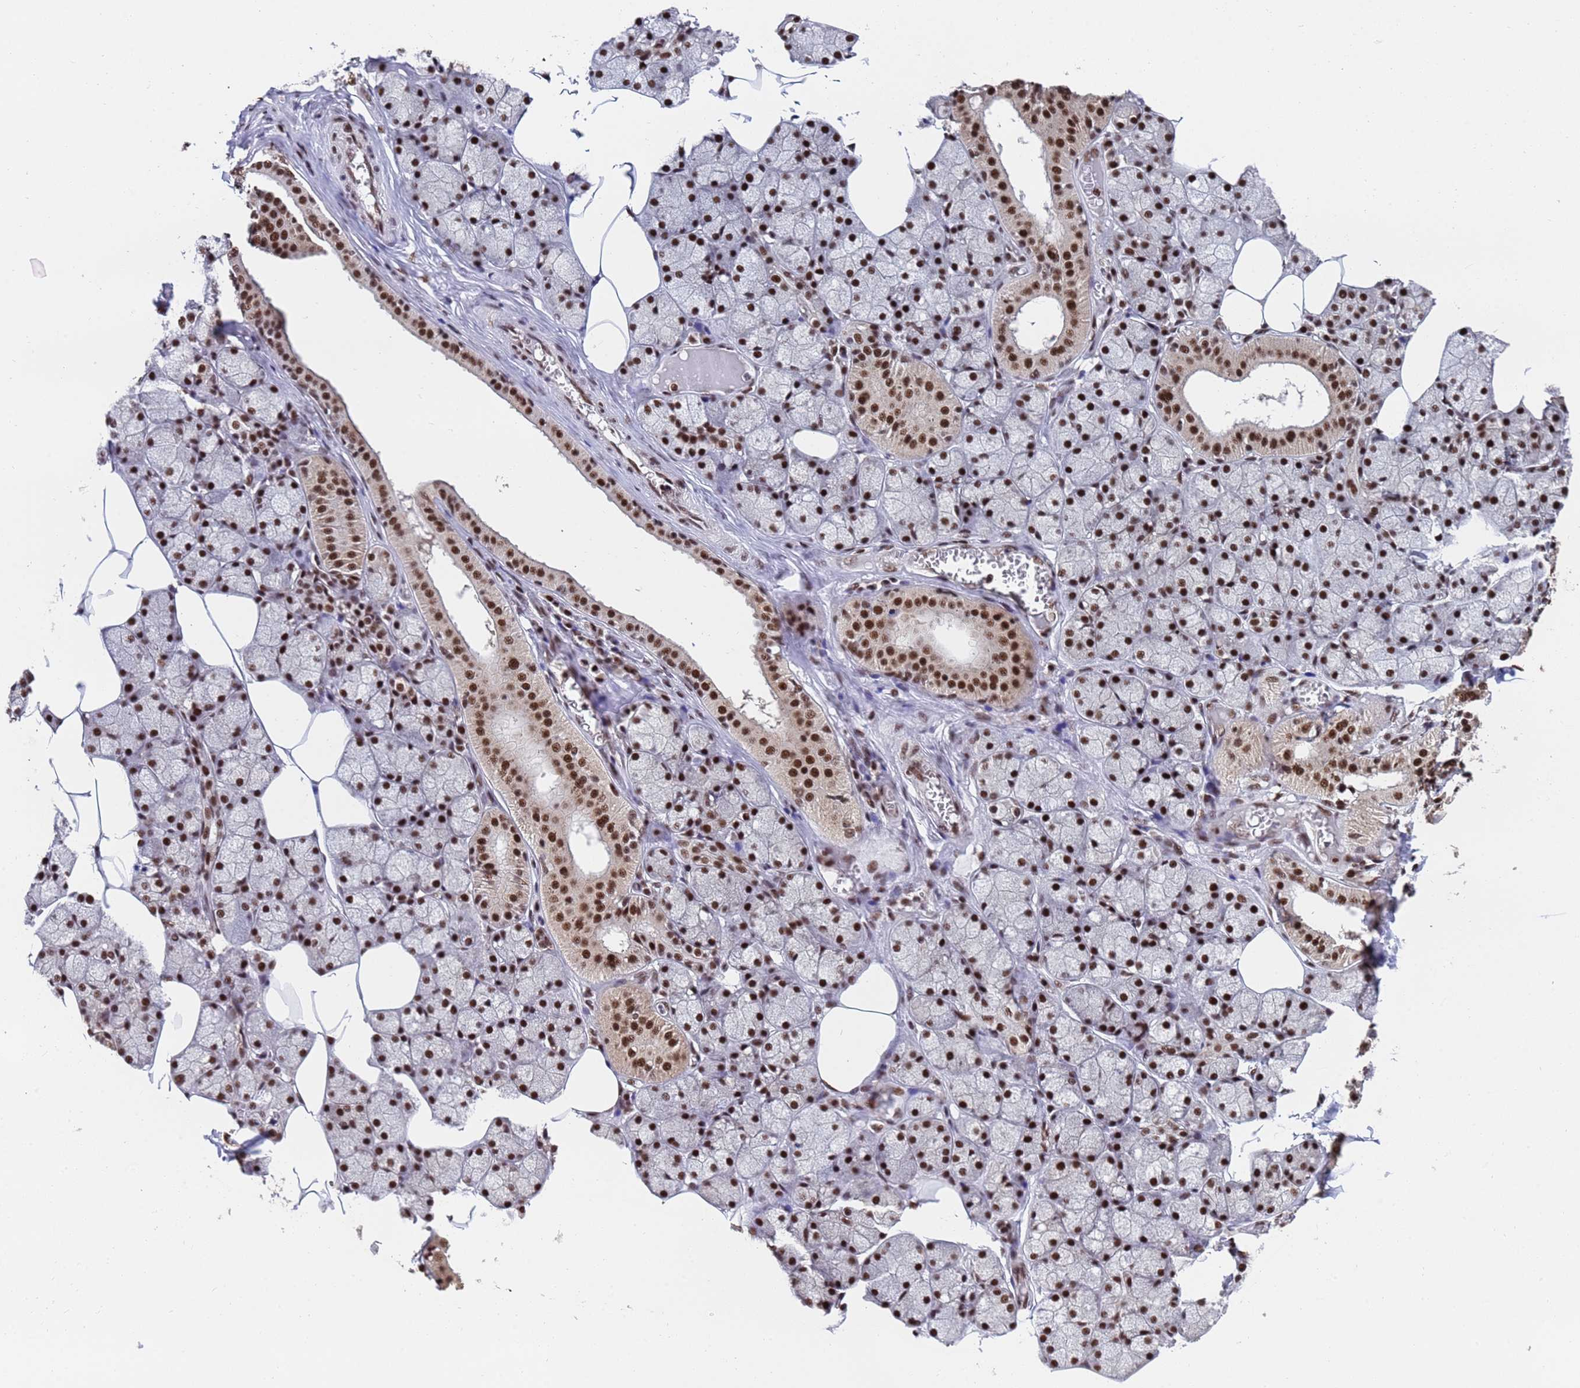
{"staining": {"intensity": "strong", "quantity": ">75%", "location": "nuclear"}, "tissue": "salivary gland", "cell_type": "Glandular cells", "image_type": "normal", "snomed": [{"axis": "morphology", "description": "Normal tissue, NOS"}, {"axis": "topography", "description": "Salivary gland"}], "caption": "Immunohistochemistry photomicrograph of normal salivary gland: human salivary gland stained using IHC exhibits high levels of strong protein expression localized specifically in the nuclear of glandular cells, appearing as a nuclear brown color.", "gene": "SF3B2", "patient": {"sex": "male", "age": 62}}